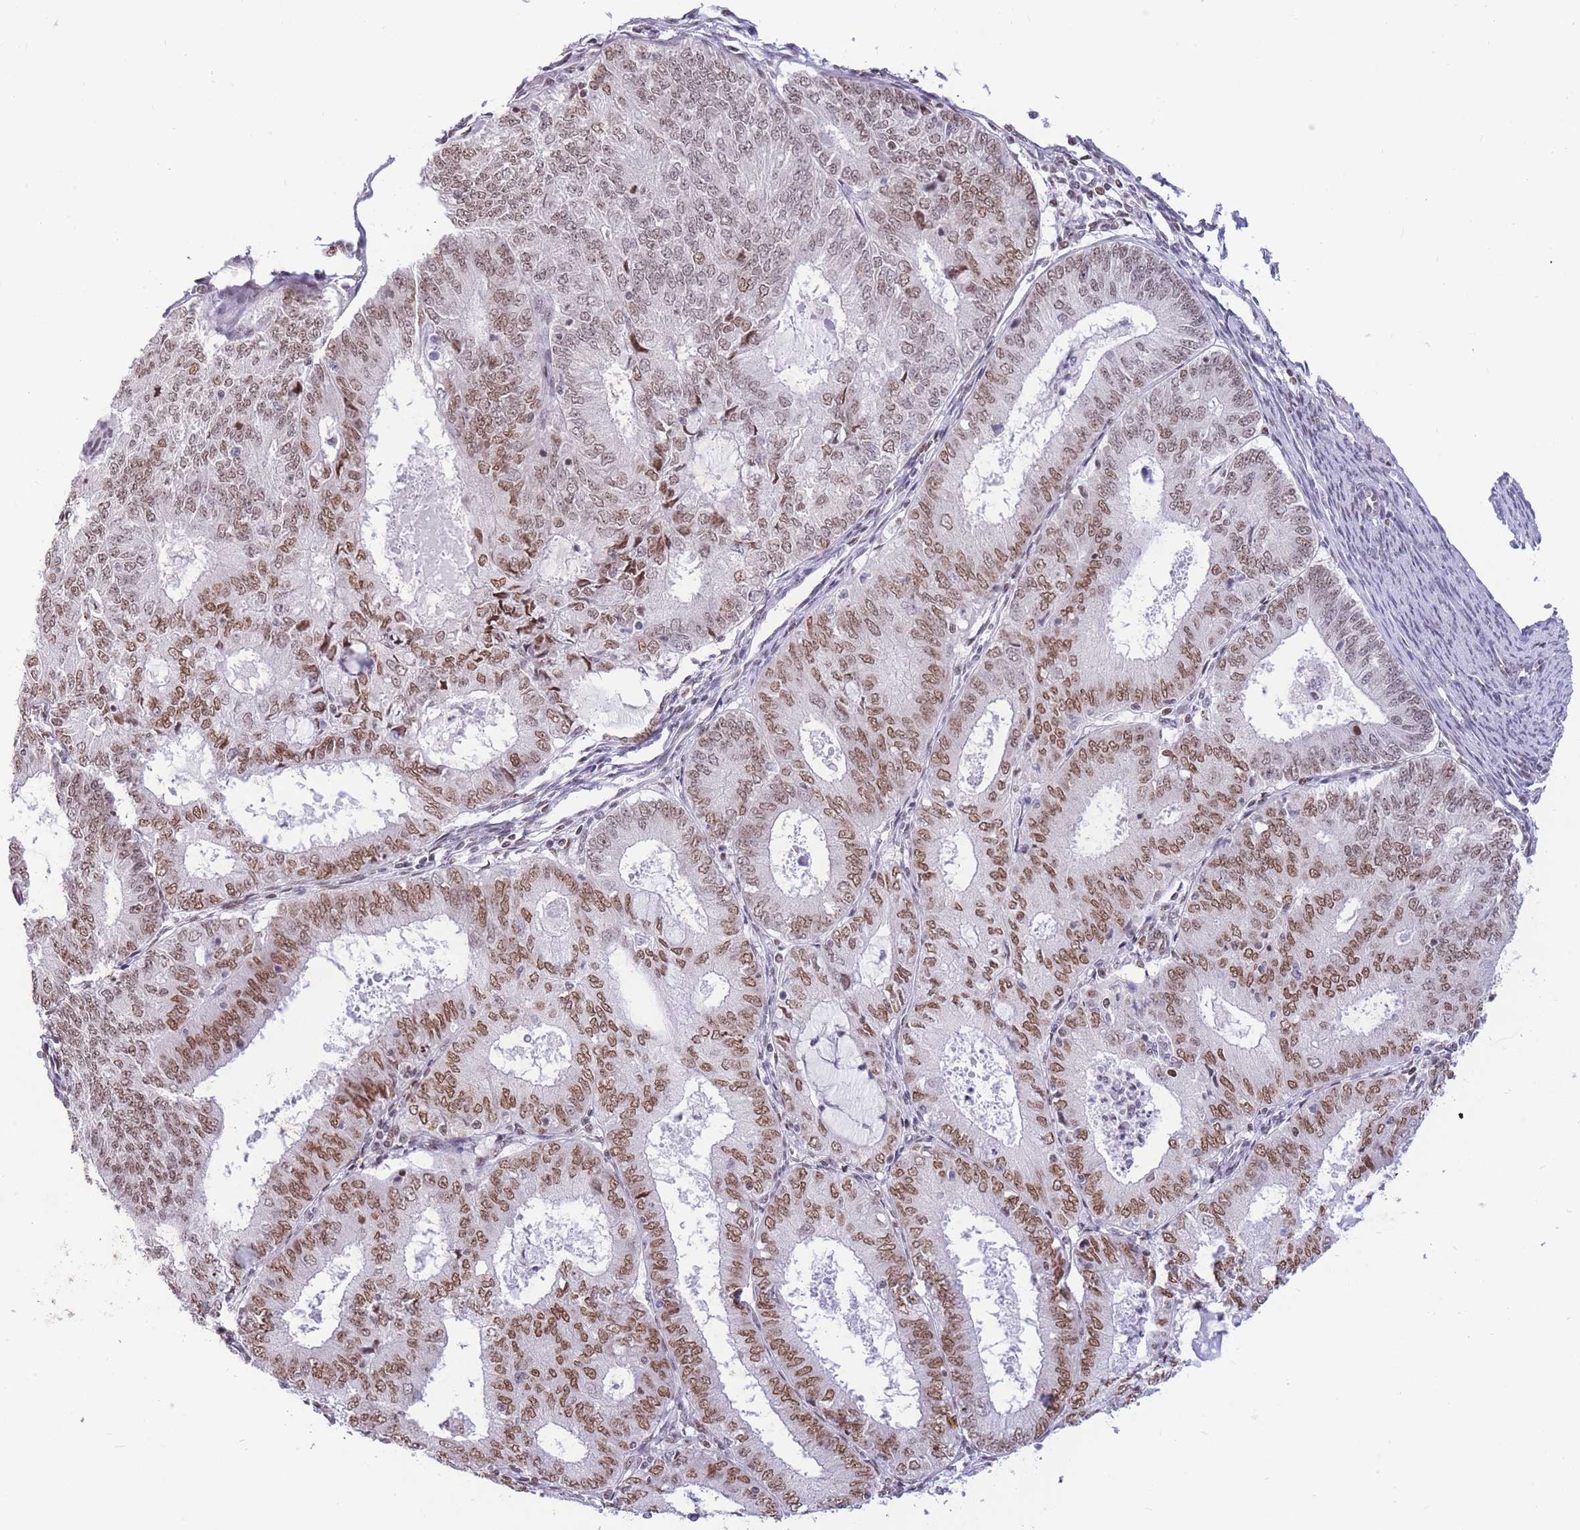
{"staining": {"intensity": "moderate", "quantity": ">75%", "location": "nuclear"}, "tissue": "endometrial cancer", "cell_type": "Tumor cells", "image_type": "cancer", "snomed": [{"axis": "morphology", "description": "Adenocarcinoma, NOS"}, {"axis": "topography", "description": "Endometrium"}], "caption": "Immunohistochemical staining of endometrial cancer (adenocarcinoma) exhibits medium levels of moderate nuclear staining in approximately >75% of tumor cells.", "gene": "HMGN1", "patient": {"sex": "female", "age": 57}}